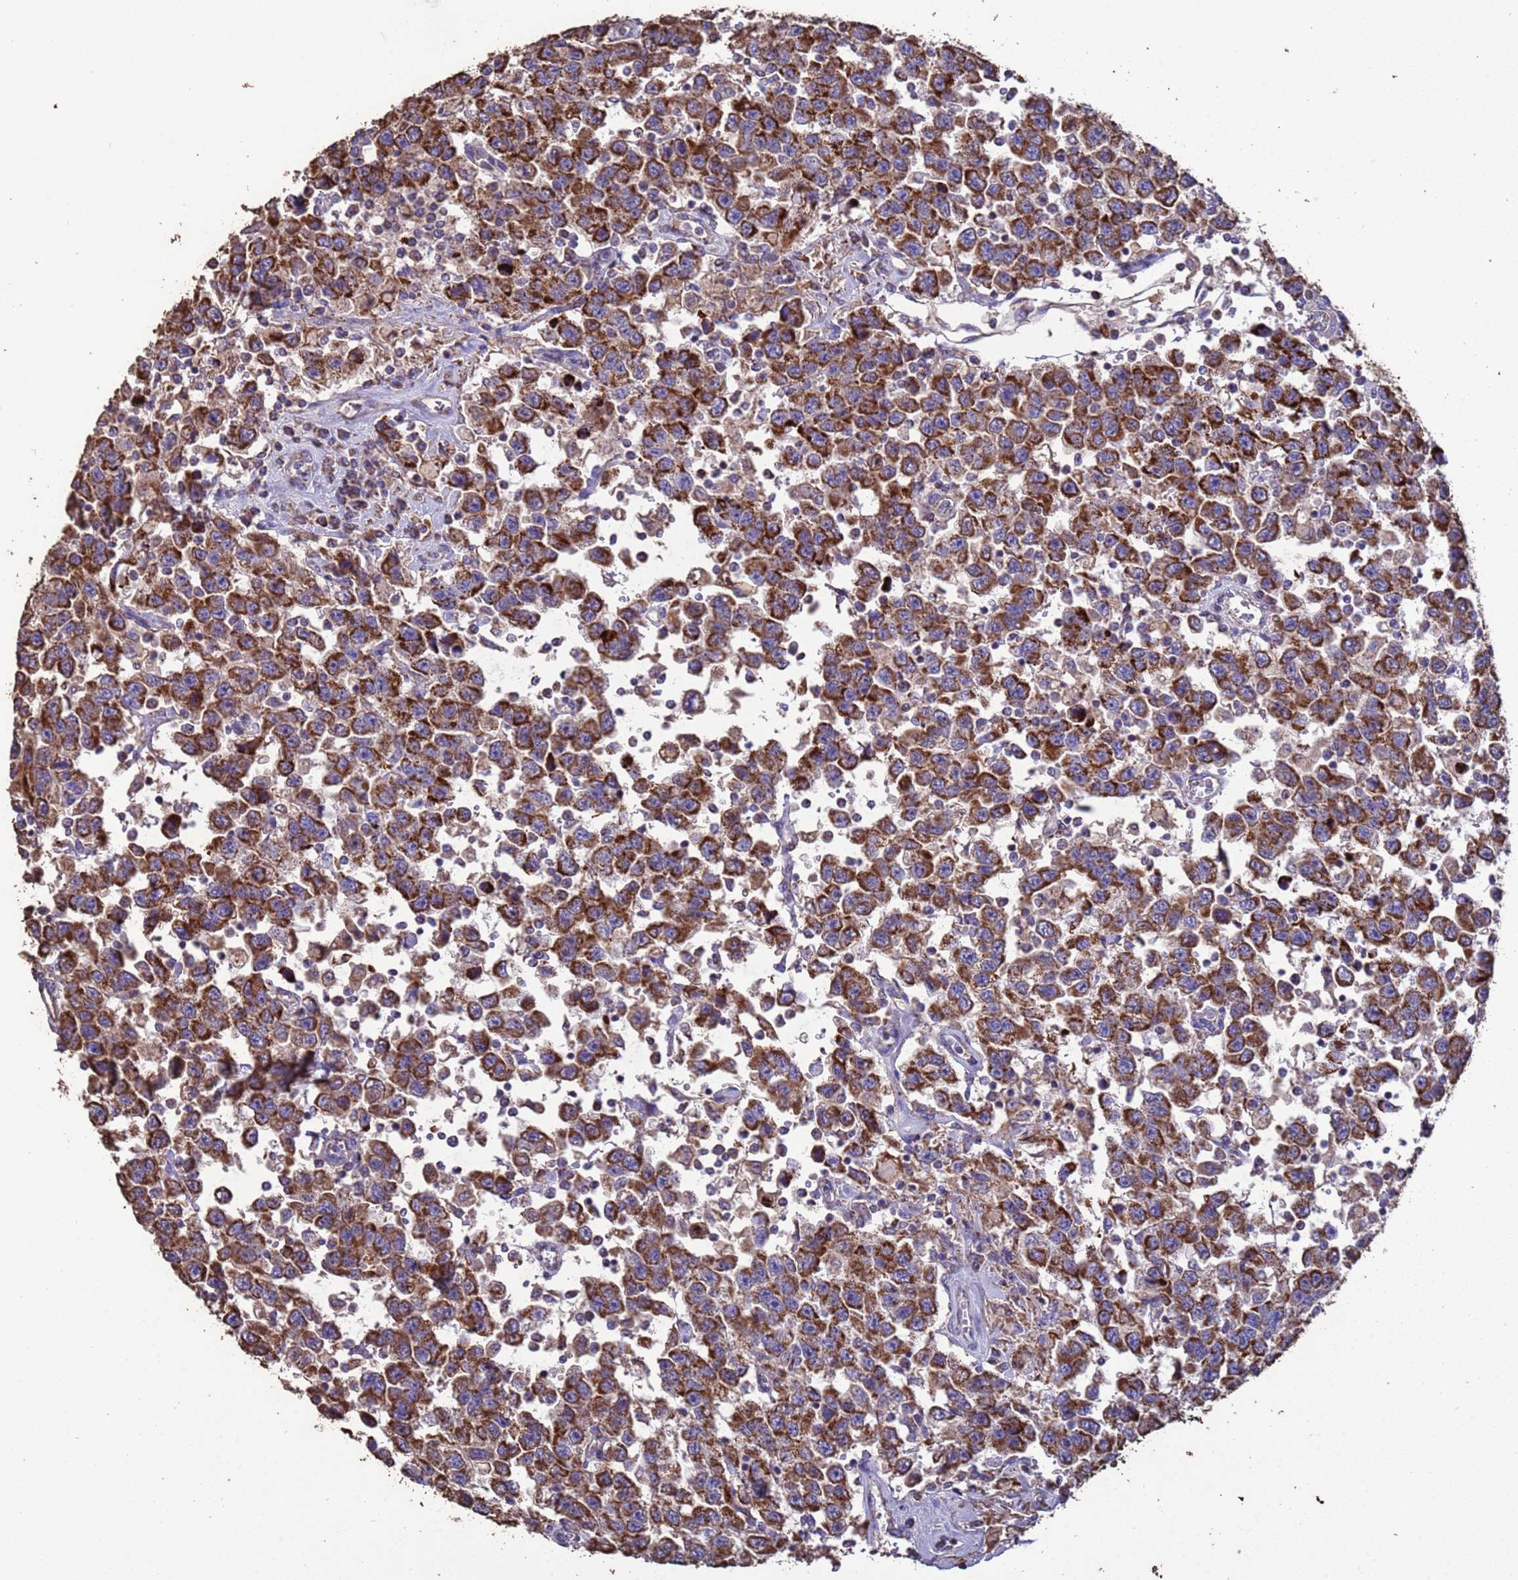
{"staining": {"intensity": "strong", "quantity": ">75%", "location": "cytoplasmic/membranous"}, "tissue": "testis cancer", "cell_type": "Tumor cells", "image_type": "cancer", "snomed": [{"axis": "morphology", "description": "Seminoma, NOS"}, {"axis": "topography", "description": "Testis"}], "caption": "Testis seminoma stained for a protein shows strong cytoplasmic/membranous positivity in tumor cells.", "gene": "ZNFX1", "patient": {"sex": "male", "age": 41}}